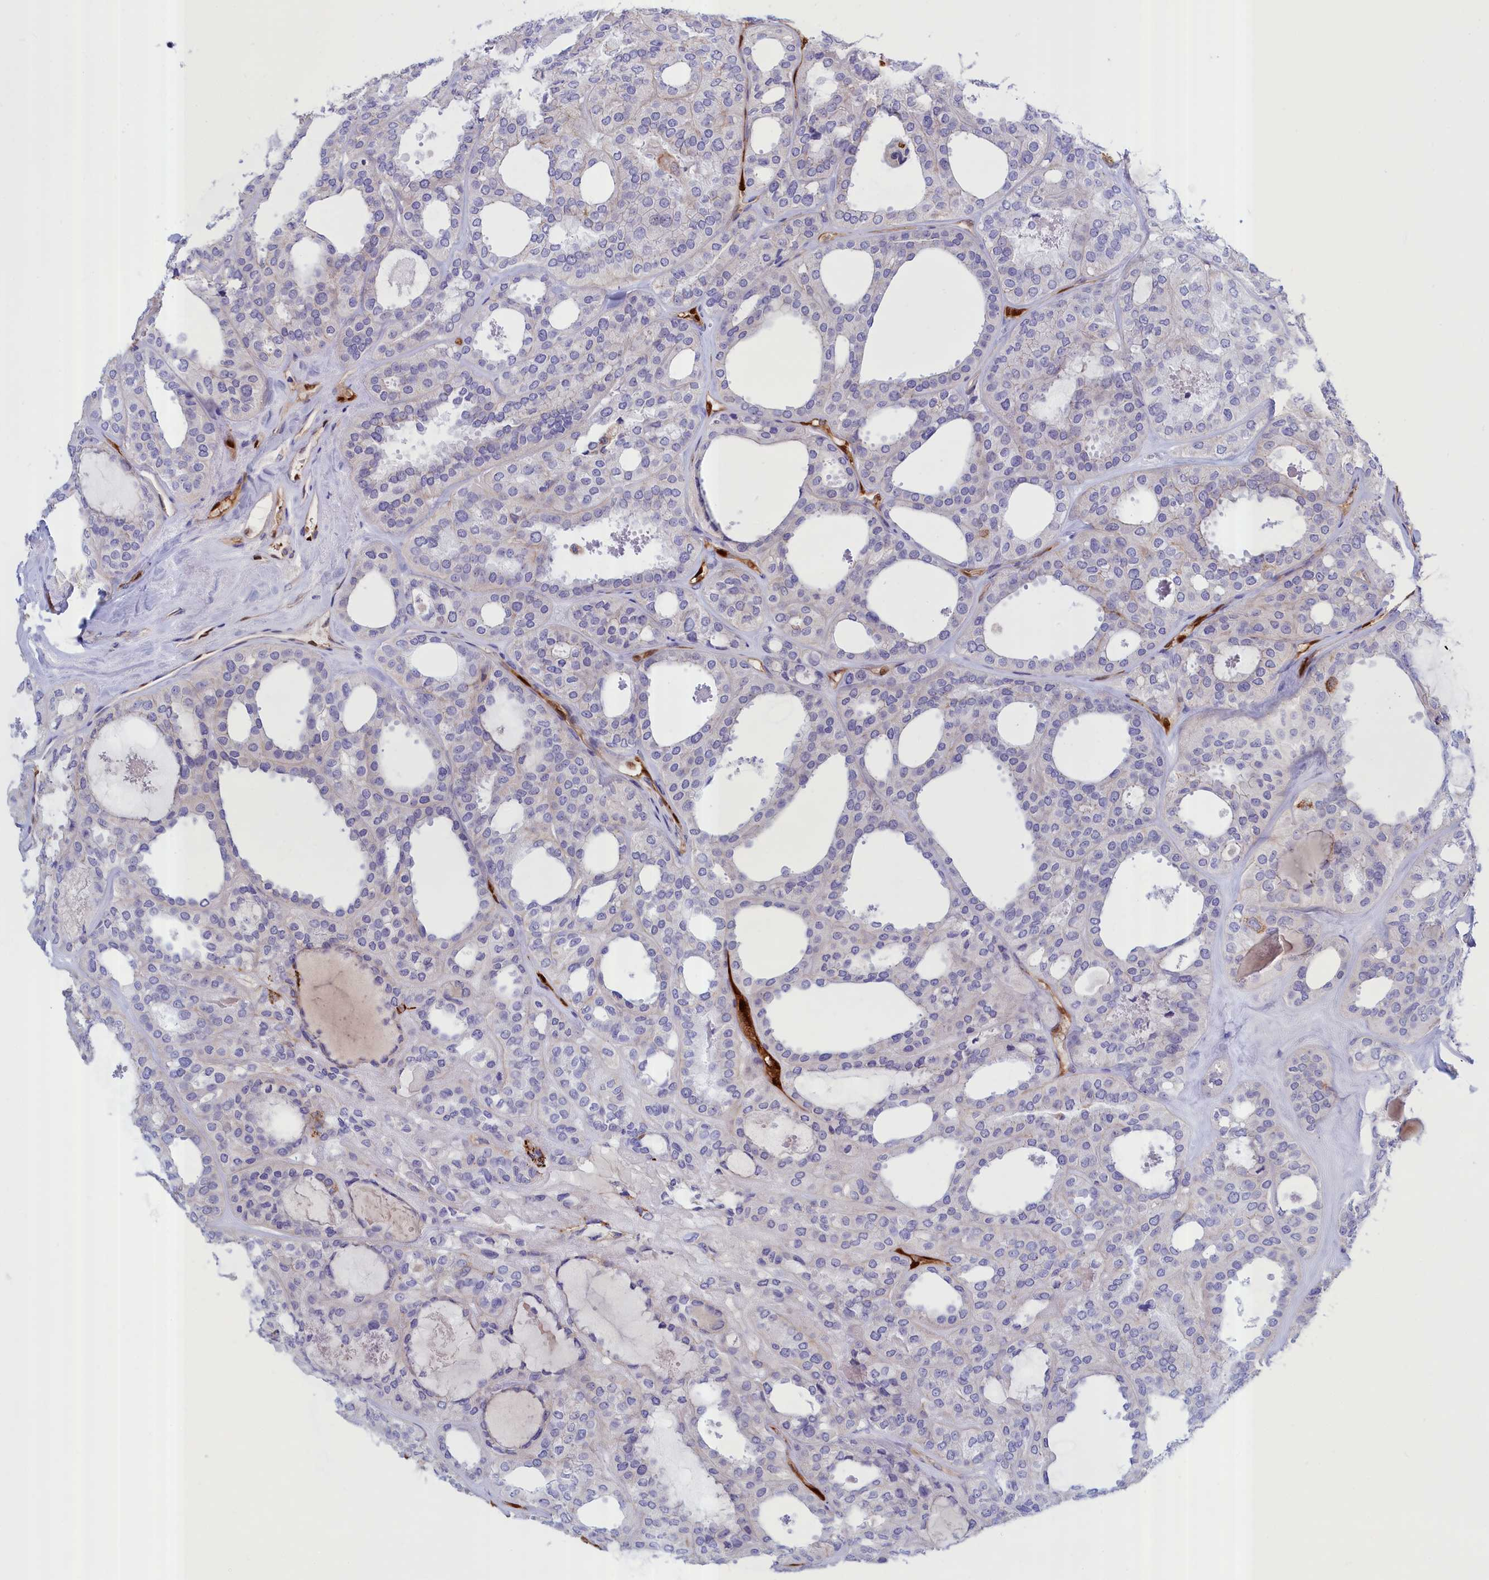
{"staining": {"intensity": "strong", "quantity": "<25%", "location": "cytoplasmic/membranous"}, "tissue": "thyroid cancer", "cell_type": "Tumor cells", "image_type": "cancer", "snomed": [{"axis": "morphology", "description": "Follicular adenoma carcinoma, NOS"}, {"axis": "topography", "description": "Thyroid gland"}], "caption": "Immunohistochemical staining of human thyroid cancer (follicular adenoma carcinoma) displays medium levels of strong cytoplasmic/membranous protein expression in approximately <25% of tumor cells.", "gene": "ABCC12", "patient": {"sex": "male", "age": 75}}